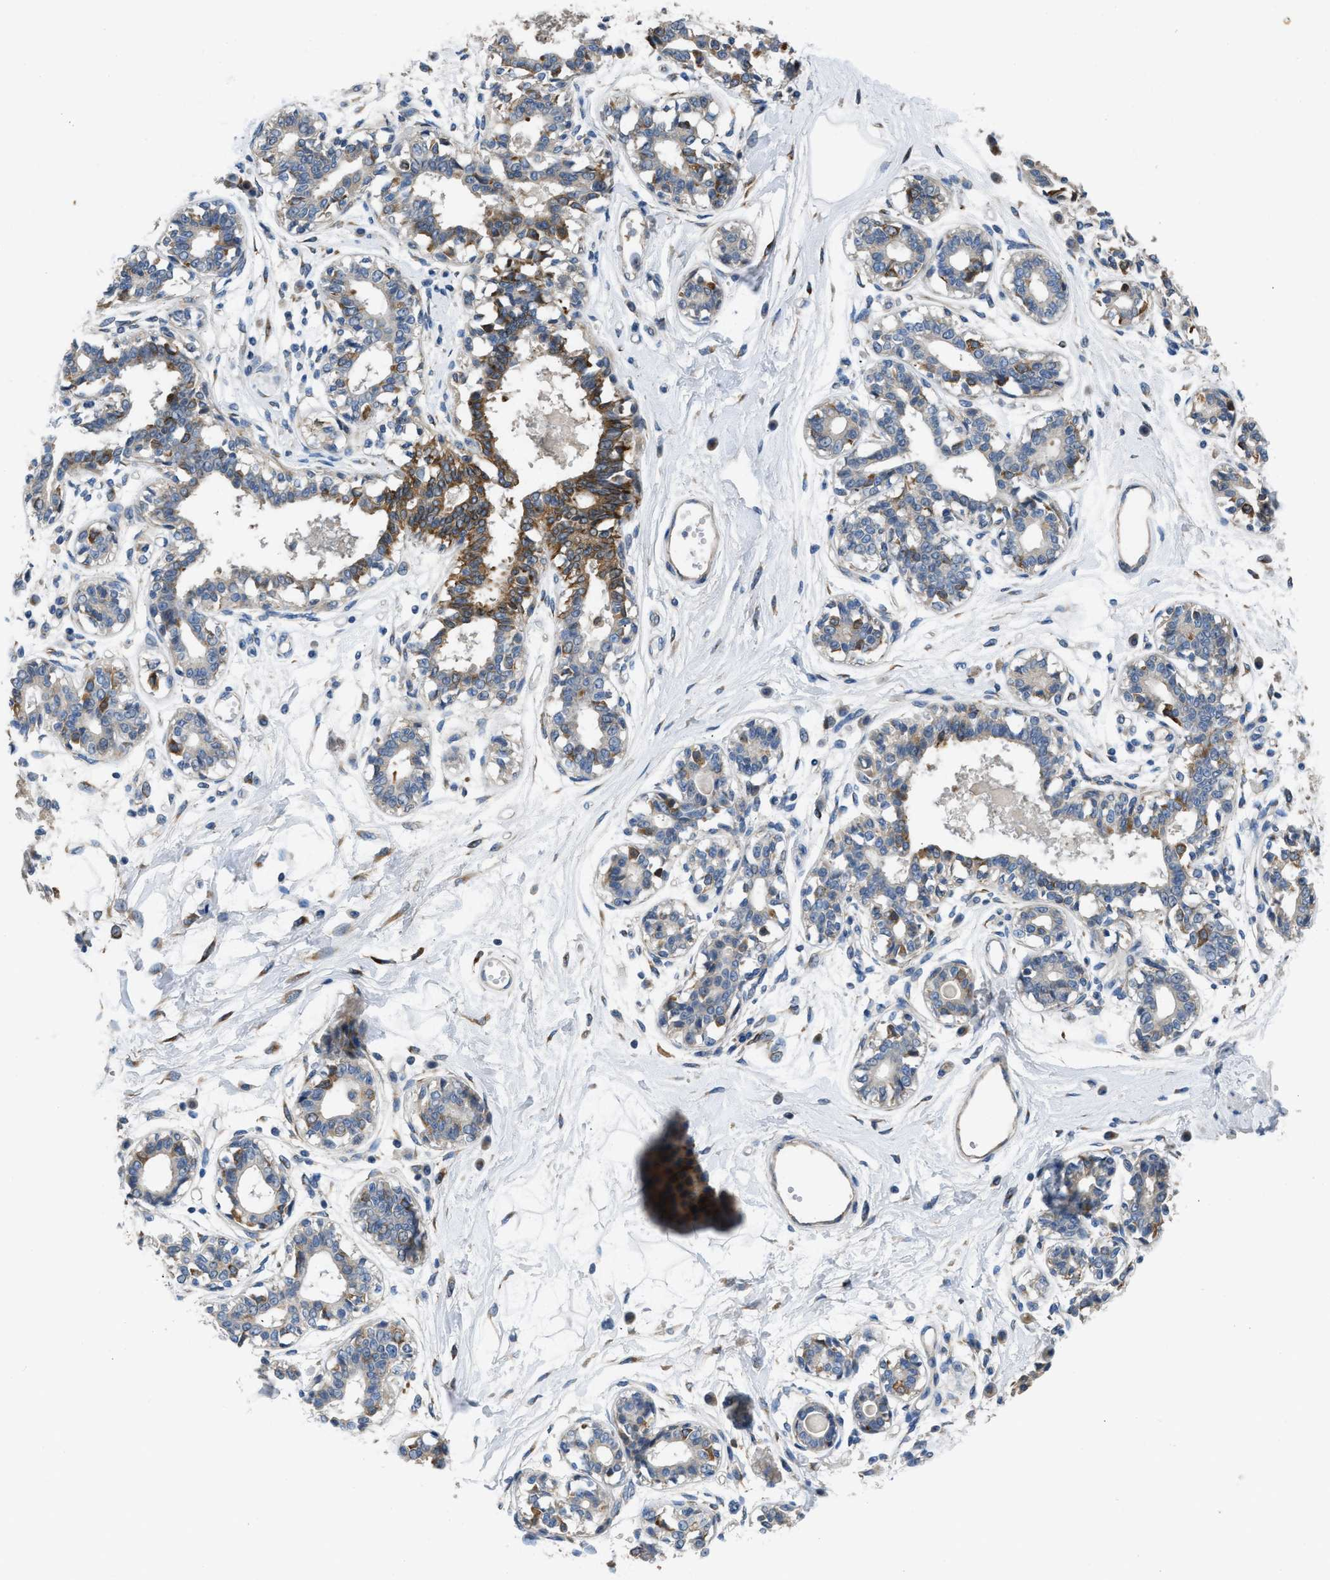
{"staining": {"intensity": "weak", "quantity": "<25%", "location": "cytoplasmic/membranous"}, "tissue": "breast", "cell_type": "Adipocytes", "image_type": "normal", "snomed": [{"axis": "morphology", "description": "Normal tissue, NOS"}, {"axis": "topography", "description": "Breast"}], "caption": "IHC photomicrograph of unremarkable breast: breast stained with DAB (3,3'-diaminobenzidine) exhibits no significant protein expression in adipocytes. (DAB IHC, high magnification).", "gene": "GGCX", "patient": {"sex": "female", "age": 45}}